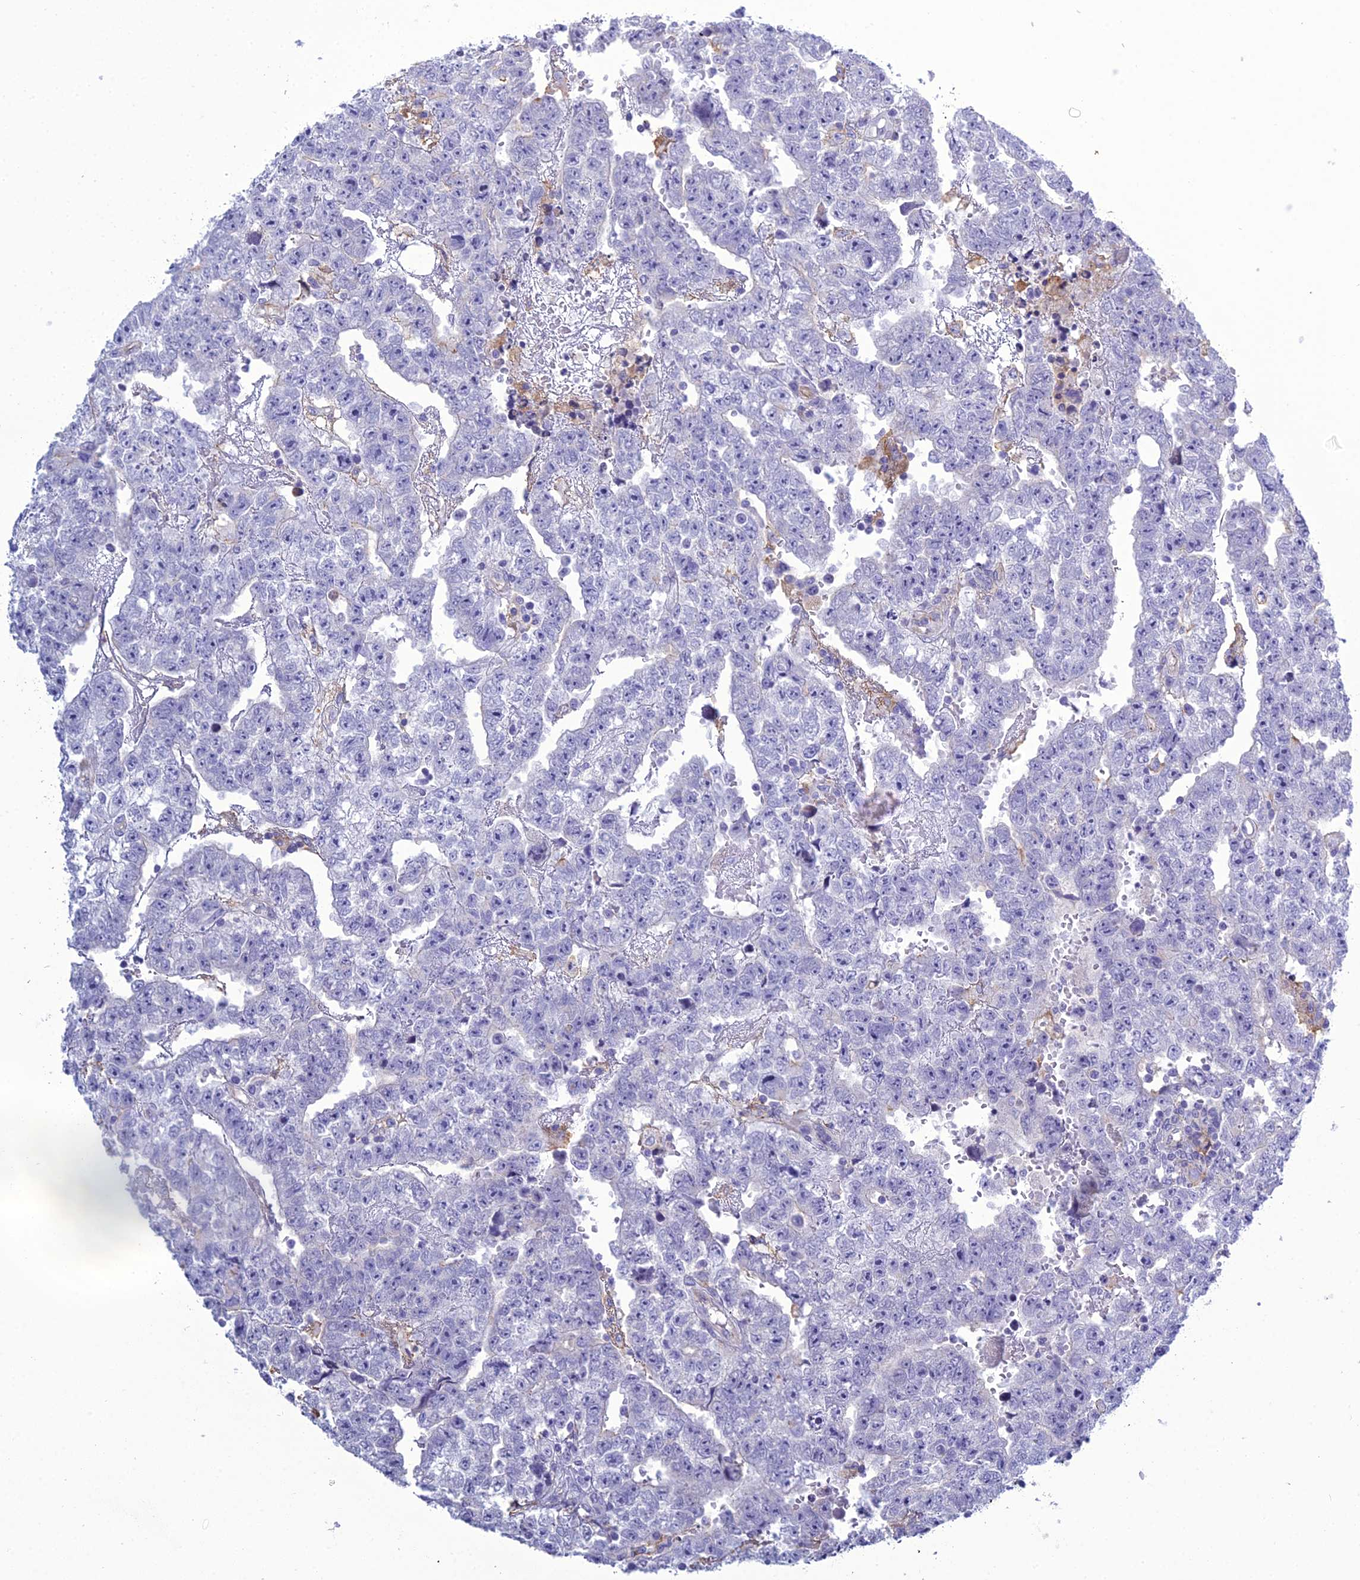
{"staining": {"intensity": "negative", "quantity": "none", "location": "none"}, "tissue": "testis cancer", "cell_type": "Tumor cells", "image_type": "cancer", "snomed": [{"axis": "morphology", "description": "Carcinoma, Embryonal, NOS"}, {"axis": "topography", "description": "Testis"}], "caption": "There is no significant positivity in tumor cells of testis cancer (embryonal carcinoma).", "gene": "ACE", "patient": {"sex": "male", "age": 25}}